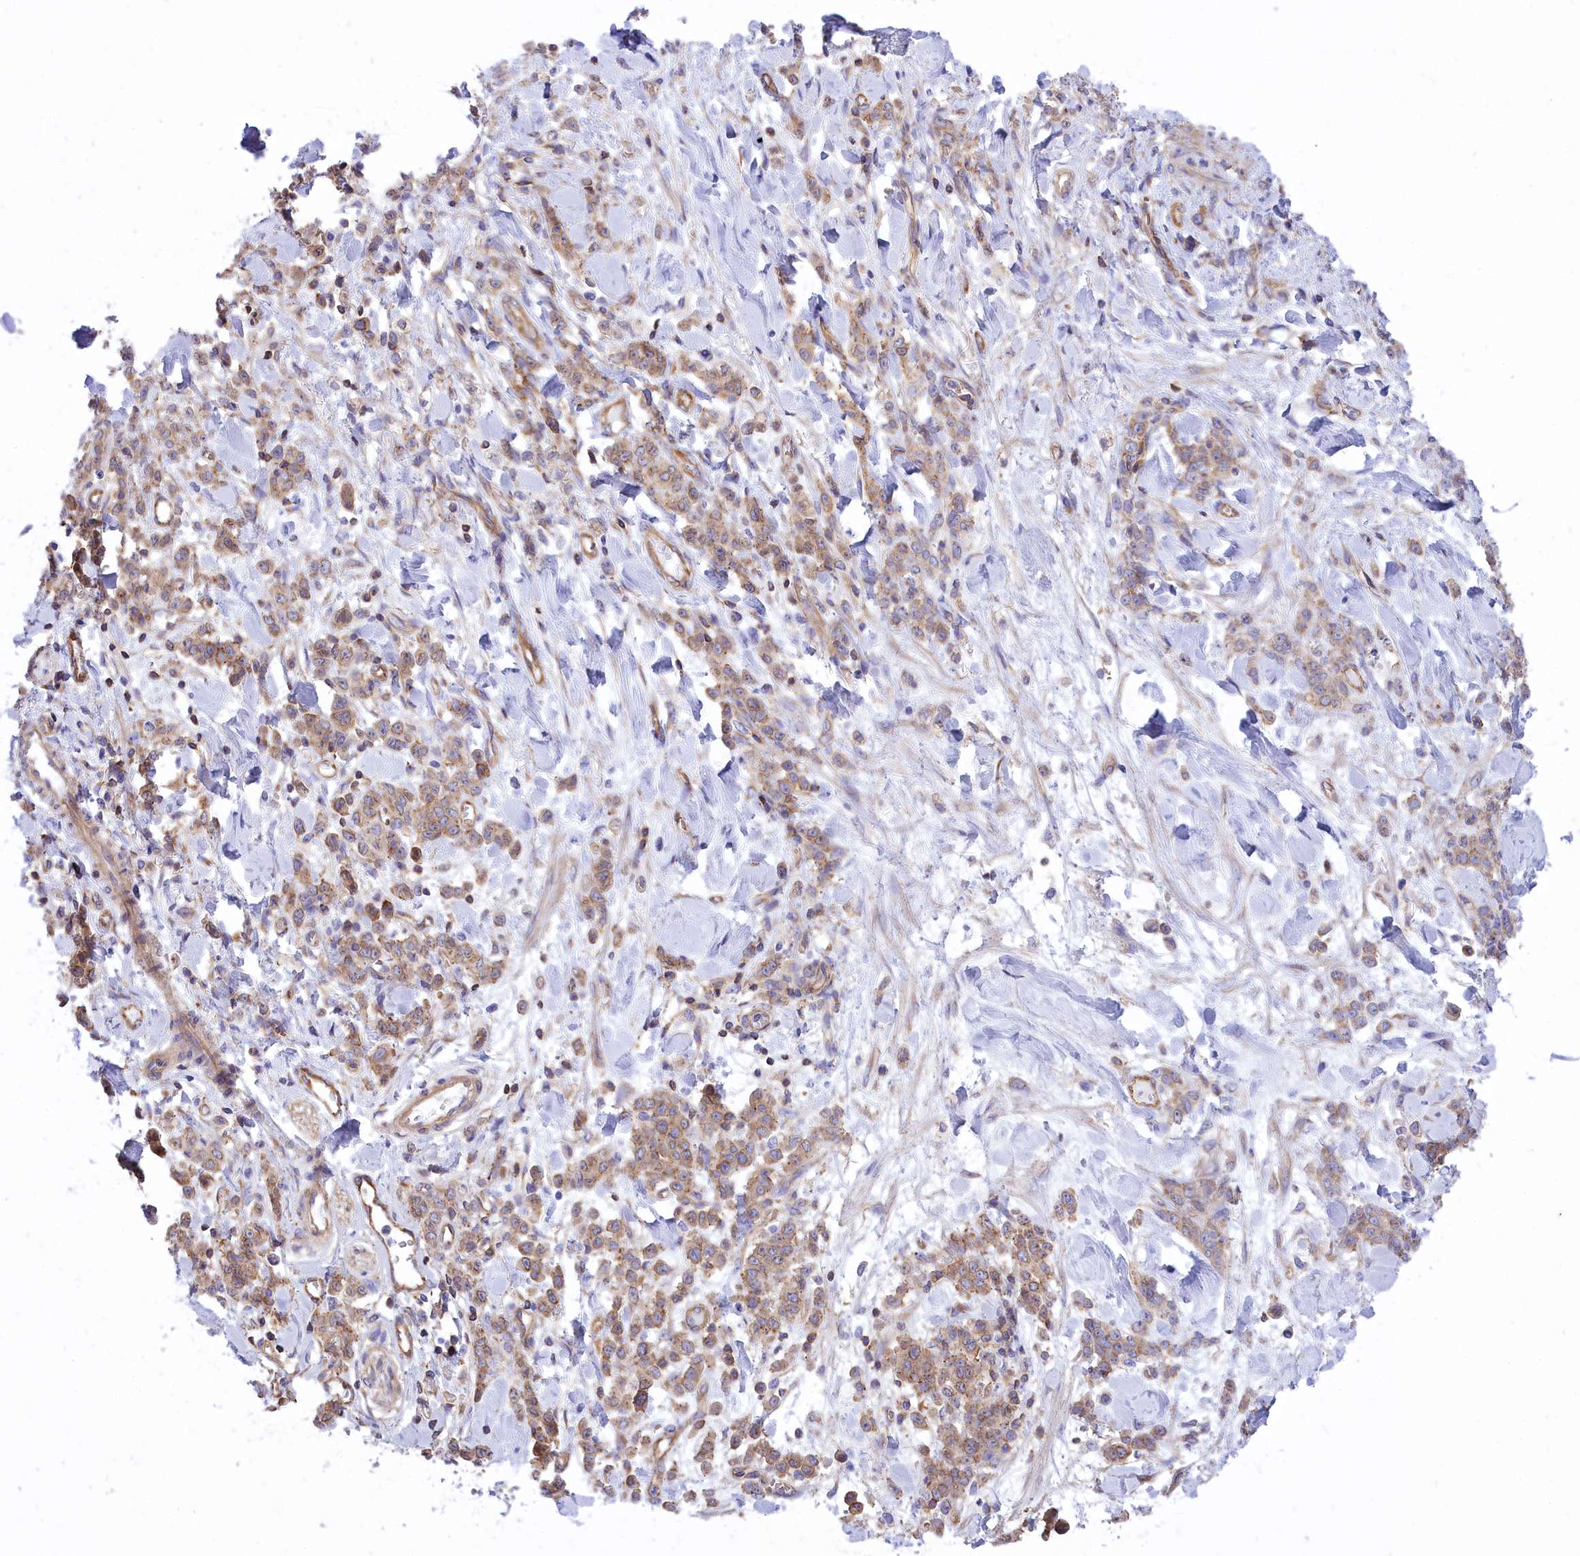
{"staining": {"intensity": "weak", "quantity": ">75%", "location": "cytoplasmic/membranous"}, "tissue": "stomach cancer", "cell_type": "Tumor cells", "image_type": "cancer", "snomed": [{"axis": "morphology", "description": "Normal tissue, NOS"}, {"axis": "morphology", "description": "Adenocarcinoma, NOS"}, {"axis": "topography", "description": "Stomach"}], "caption": "The histopathology image reveals a brown stain indicating the presence of a protein in the cytoplasmic/membranous of tumor cells in stomach cancer.", "gene": "SEPTIN9", "patient": {"sex": "male", "age": 82}}